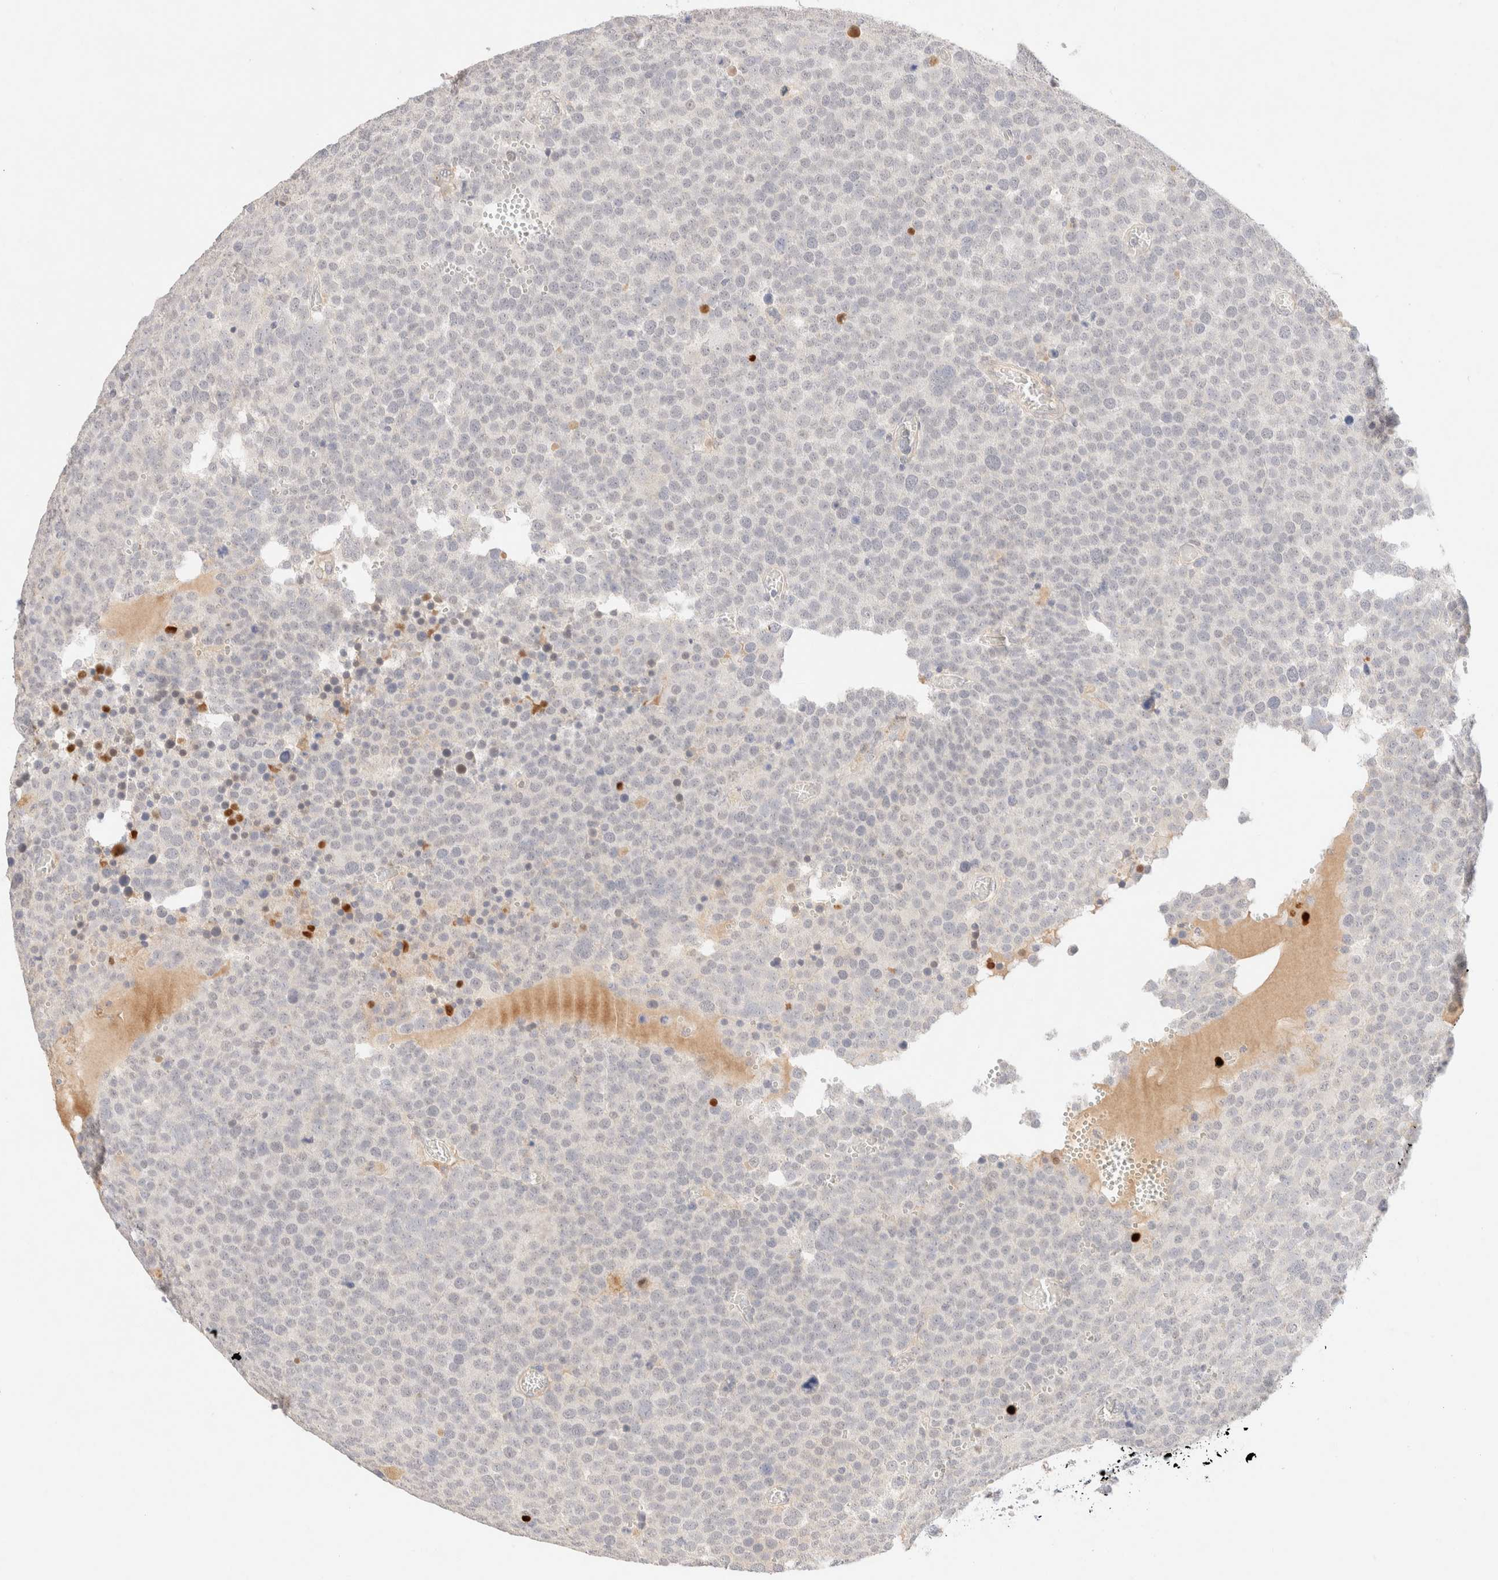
{"staining": {"intensity": "negative", "quantity": "none", "location": "none"}, "tissue": "testis cancer", "cell_type": "Tumor cells", "image_type": "cancer", "snomed": [{"axis": "morphology", "description": "Seminoma, NOS"}, {"axis": "topography", "description": "Testis"}], "caption": "Immunohistochemistry micrograph of neoplastic tissue: testis cancer stained with DAB (3,3'-diaminobenzidine) displays no significant protein staining in tumor cells.", "gene": "SNTB1", "patient": {"sex": "male", "age": 71}}